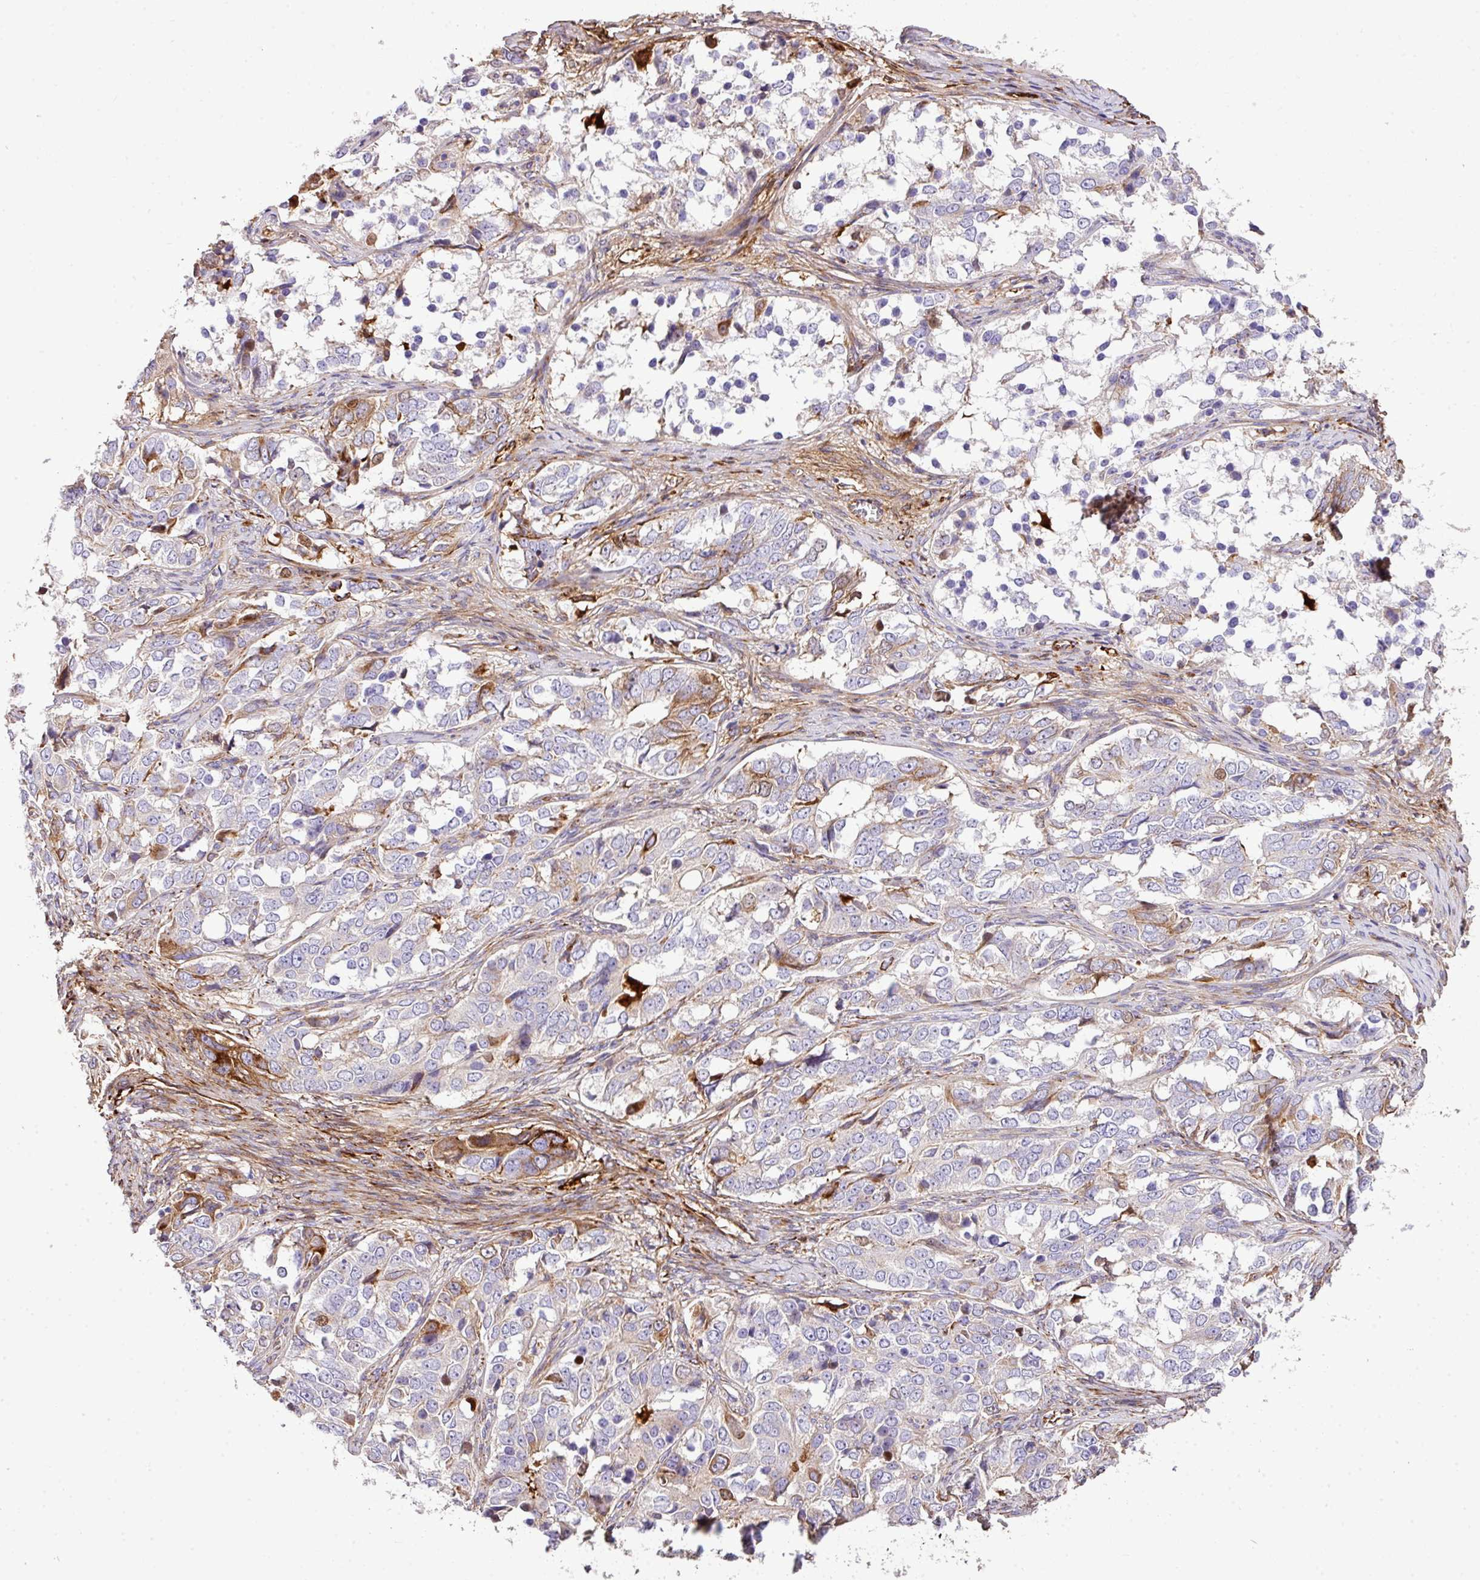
{"staining": {"intensity": "moderate", "quantity": "<25%", "location": "cytoplasmic/membranous"}, "tissue": "ovarian cancer", "cell_type": "Tumor cells", "image_type": "cancer", "snomed": [{"axis": "morphology", "description": "Carcinoma, endometroid"}, {"axis": "topography", "description": "Ovary"}], "caption": "A low amount of moderate cytoplasmic/membranous expression is present in approximately <25% of tumor cells in ovarian cancer (endometroid carcinoma) tissue.", "gene": "CTXN2", "patient": {"sex": "female", "age": 51}}